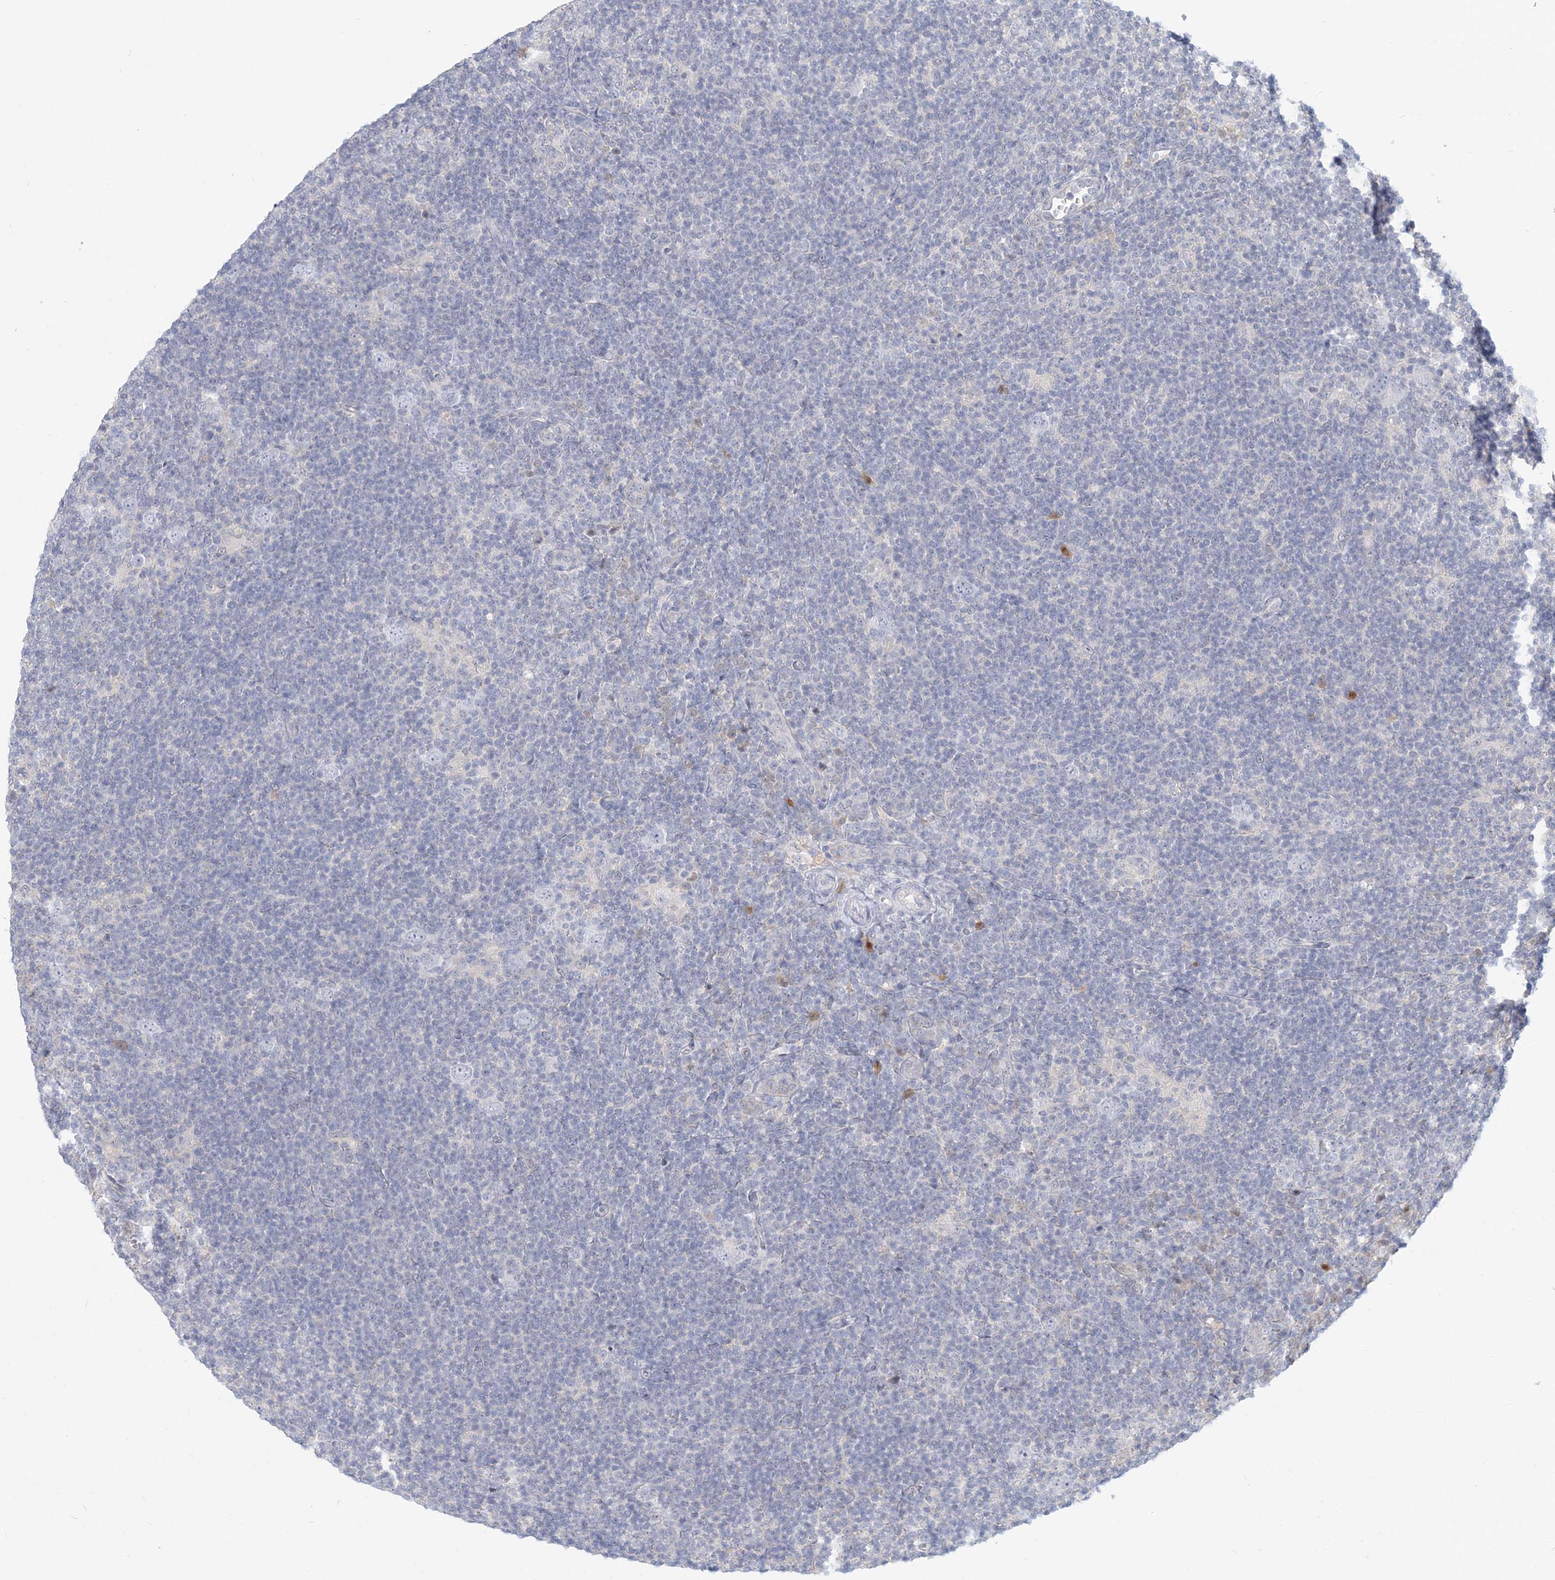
{"staining": {"intensity": "negative", "quantity": "none", "location": "none"}, "tissue": "lymphoma", "cell_type": "Tumor cells", "image_type": "cancer", "snomed": [{"axis": "morphology", "description": "Hodgkin's disease, NOS"}, {"axis": "topography", "description": "Lymph node"}], "caption": "There is no significant staining in tumor cells of lymphoma.", "gene": "GMPPA", "patient": {"sex": "female", "age": 57}}